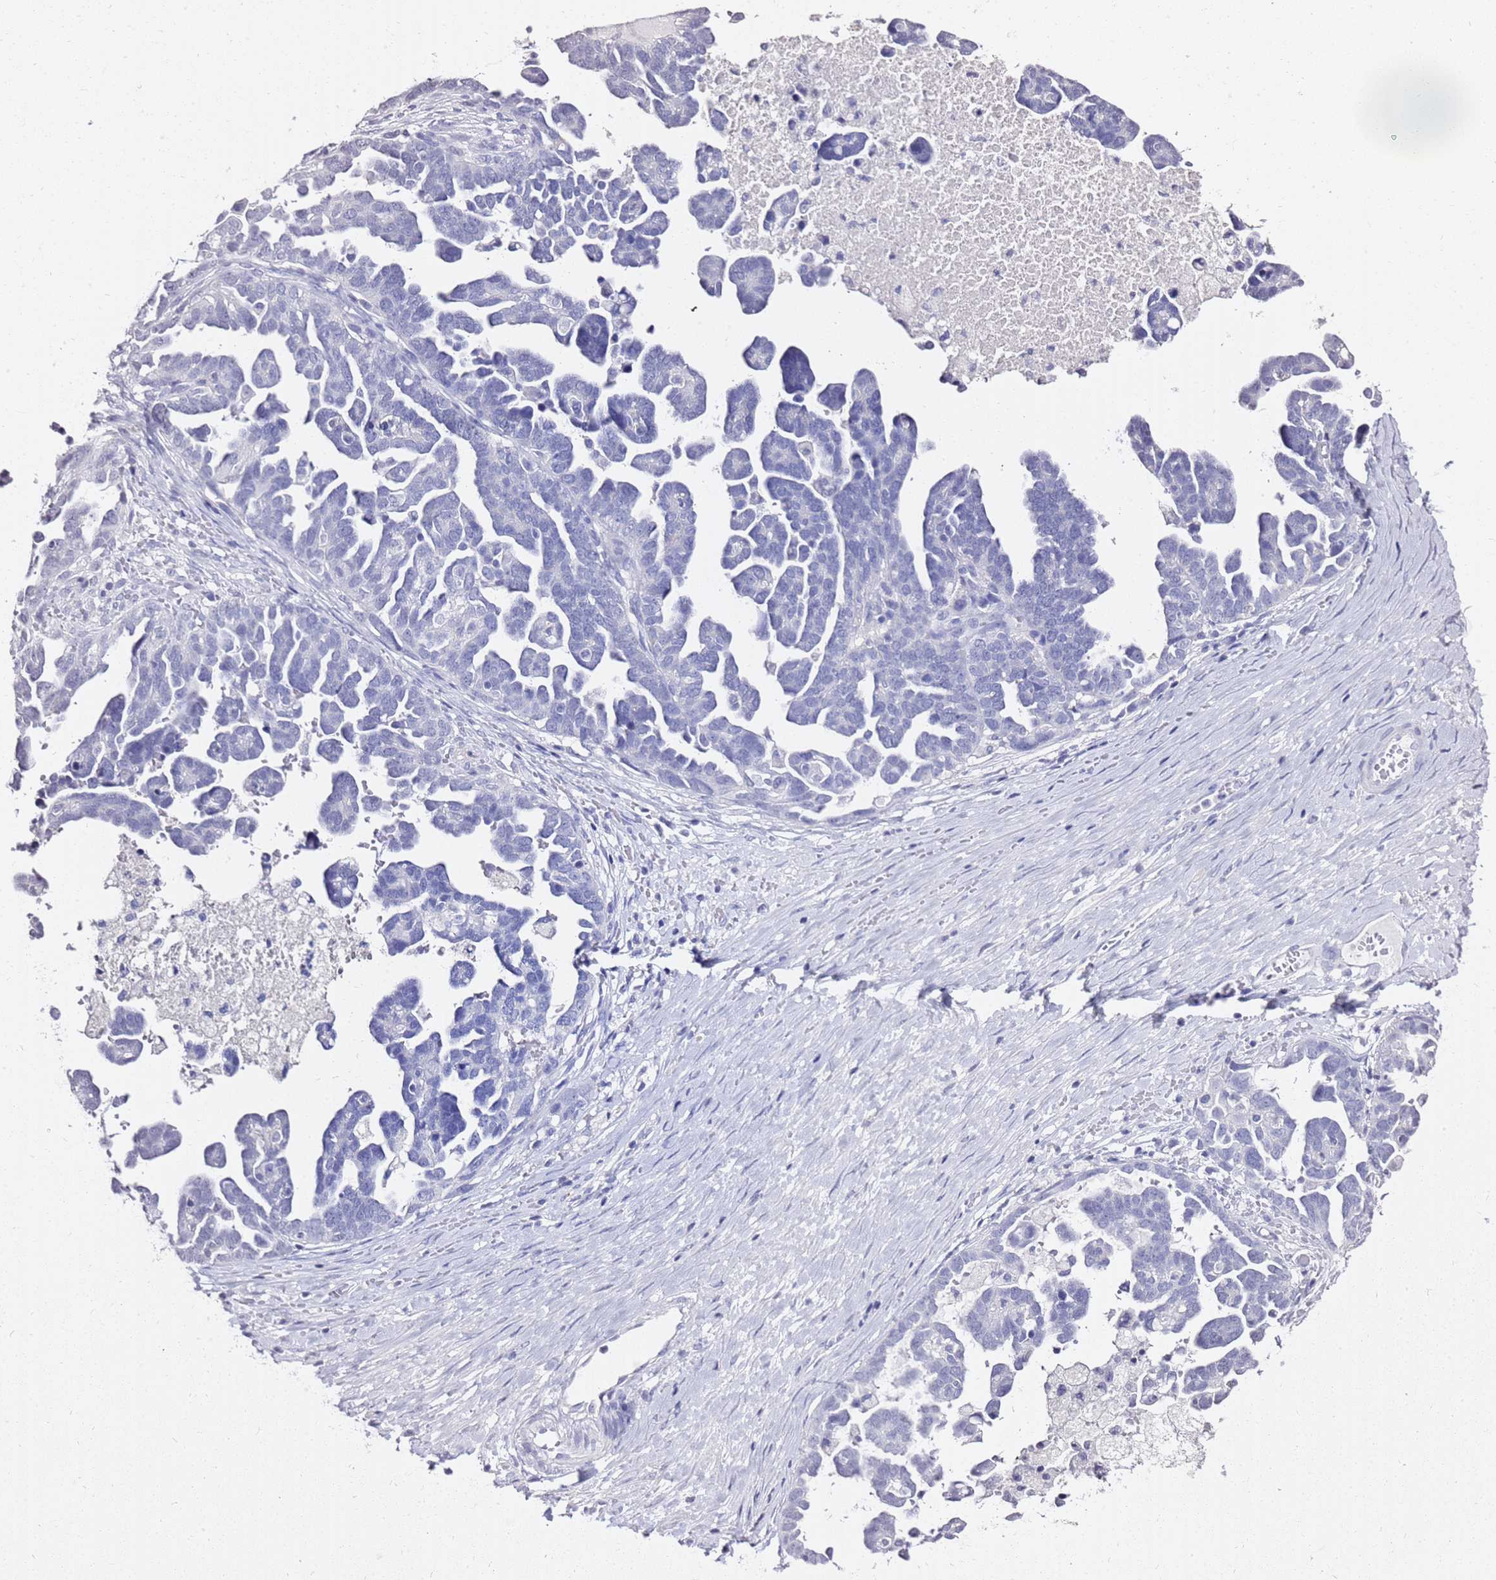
{"staining": {"intensity": "negative", "quantity": "none", "location": "none"}, "tissue": "ovarian cancer", "cell_type": "Tumor cells", "image_type": "cancer", "snomed": [{"axis": "morphology", "description": "Cystadenocarcinoma, serous, NOS"}, {"axis": "topography", "description": "Ovary"}], "caption": "A high-resolution image shows immunohistochemistry staining of serous cystadenocarcinoma (ovarian), which shows no significant expression in tumor cells.", "gene": "LIPF", "patient": {"sex": "female", "age": 54}}